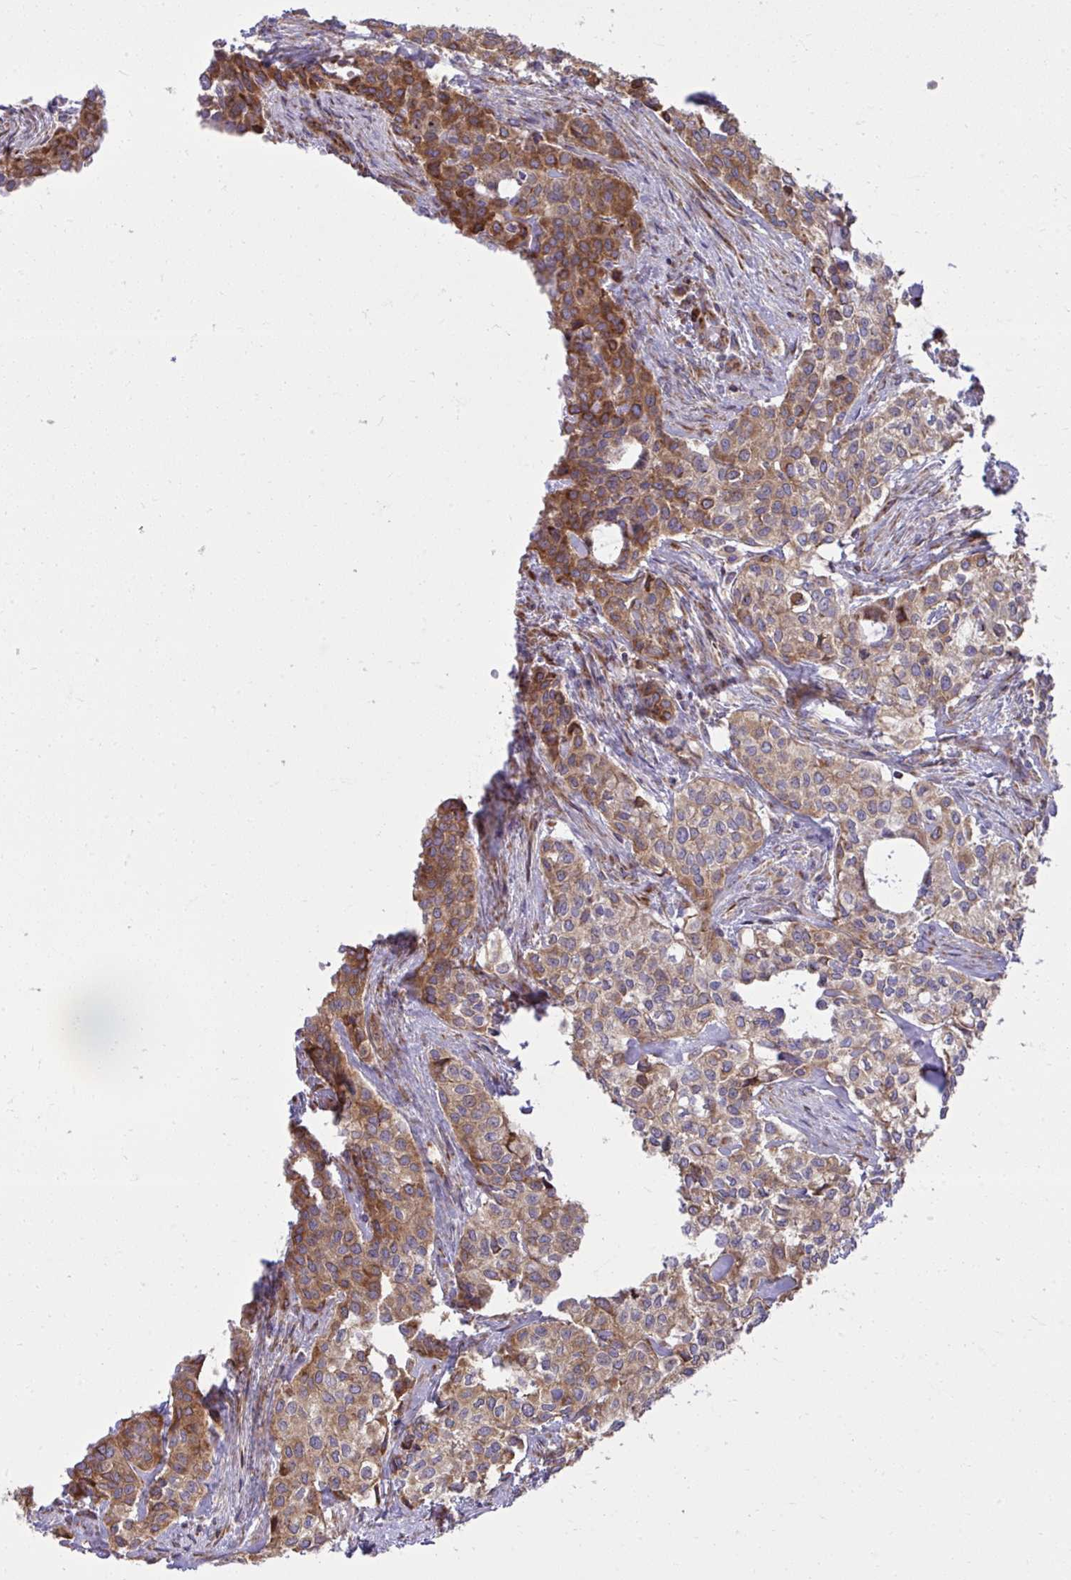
{"staining": {"intensity": "moderate", "quantity": ">75%", "location": "cytoplasmic/membranous"}, "tissue": "head and neck cancer", "cell_type": "Tumor cells", "image_type": "cancer", "snomed": [{"axis": "morphology", "description": "Adenocarcinoma, NOS"}, {"axis": "topography", "description": "Head-Neck"}], "caption": "DAB immunohistochemical staining of human adenocarcinoma (head and neck) reveals moderate cytoplasmic/membranous protein positivity in approximately >75% of tumor cells.", "gene": "NMNAT3", "patient": {"sex": "male", "age": 81}}